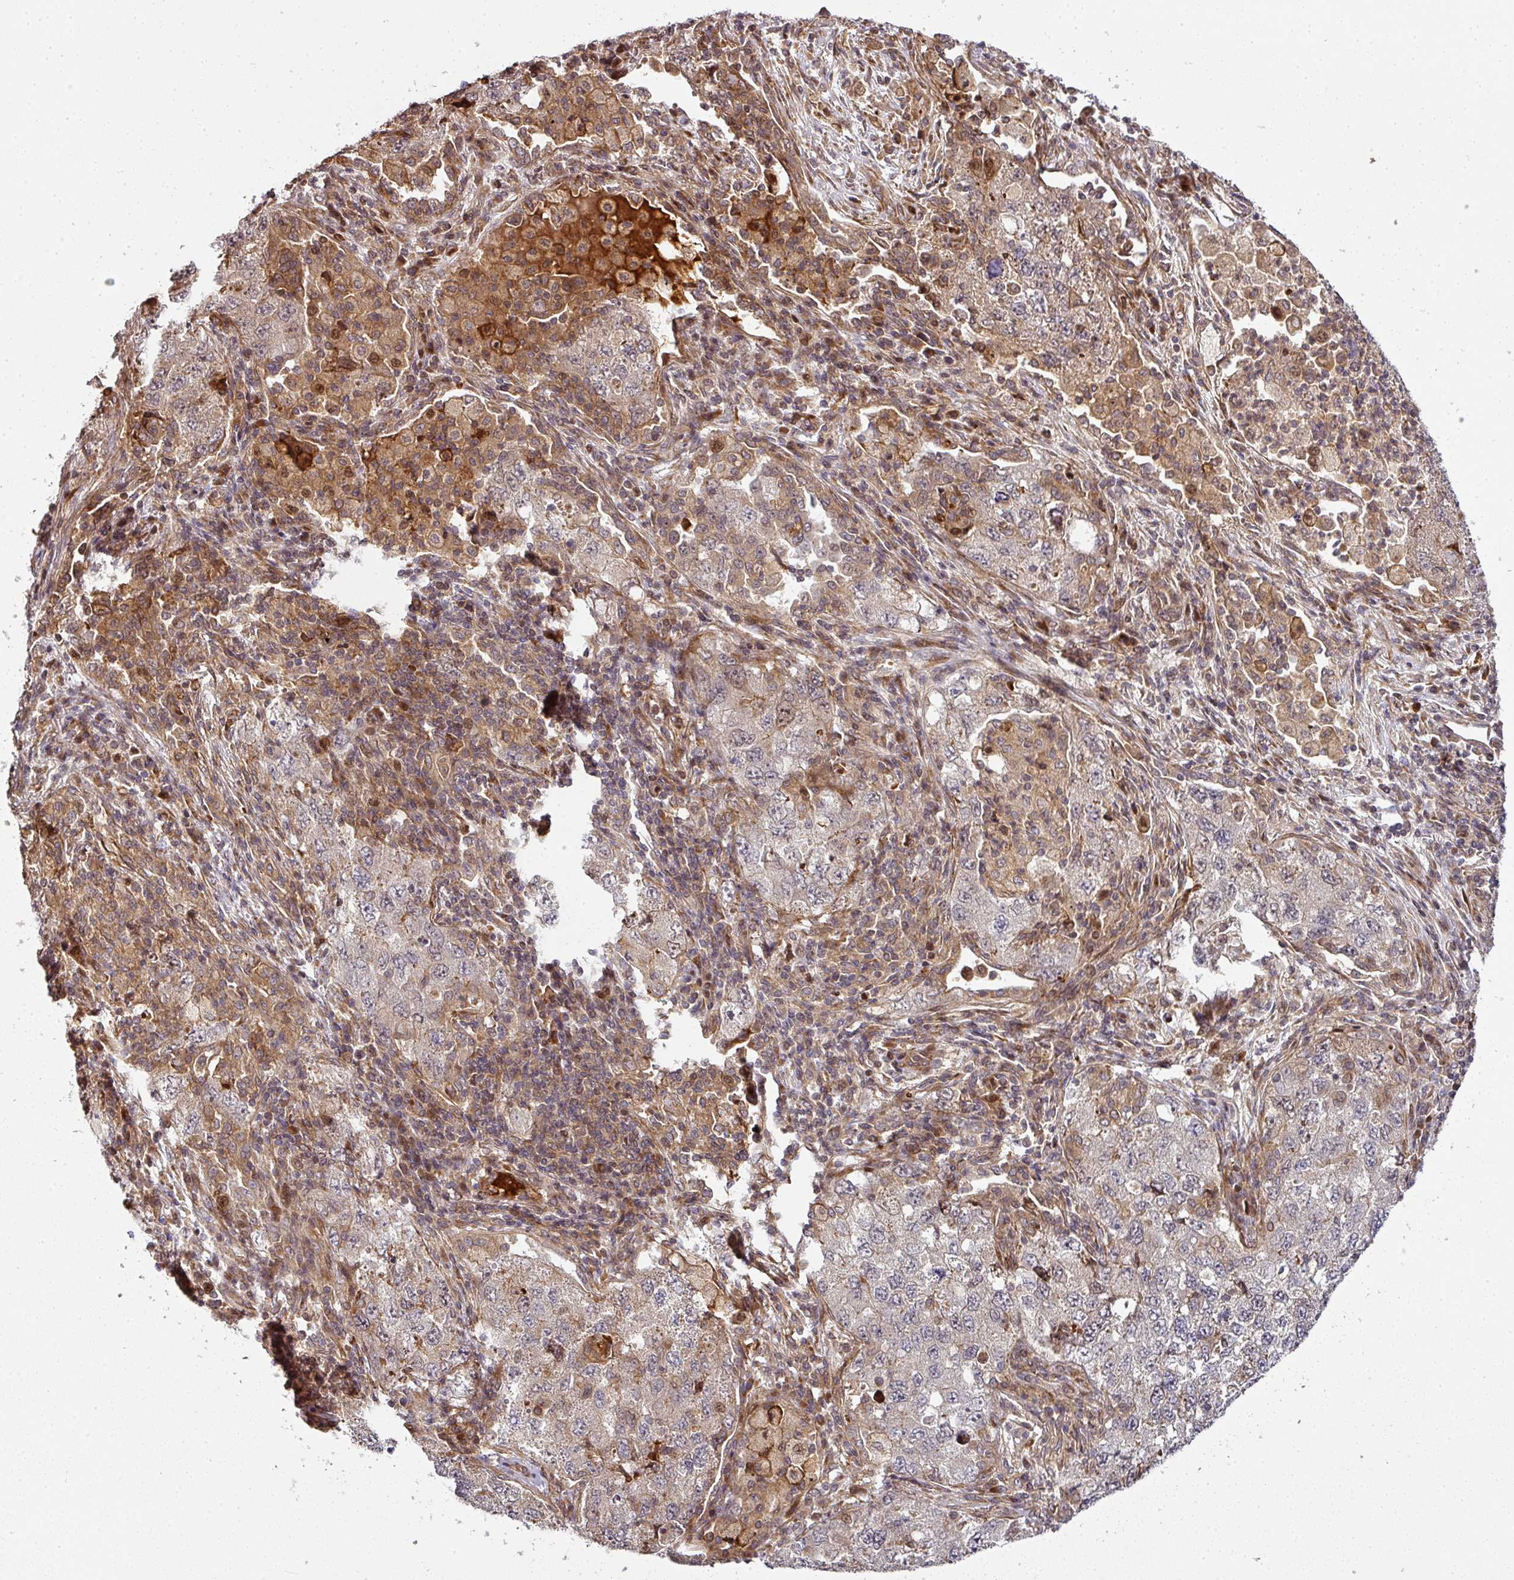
{"staining": {"intensity": "weak", "quantity": "25%-75%", "location": "cytoplasmic/membranous,nuclear"}, "tissue": "lung cancer", "cell_type": "Tumor cells", "image_type": "cancer", "snomed": [{"axis": "morphology", "description": "Adenocarcinoma, NOS"}, {"axis": "topography", "description": "Lung"}], "caption": "Immunohistochemistry (IHC) staining of lung adenocarcinoma, which demonstrates low levels of weak cytoplasmic/membranous and nuclear positivity in about 25%-75% of tumor cells indicating weak cytoplasmic/membranous and nuclear protein expression. The staining was performed using DAB (brown) for protein detection and nuclei were counterstained in hematoxylin (blue).", "gene": "ATAT1", "patient": {"sex": "female", "age": 57}}